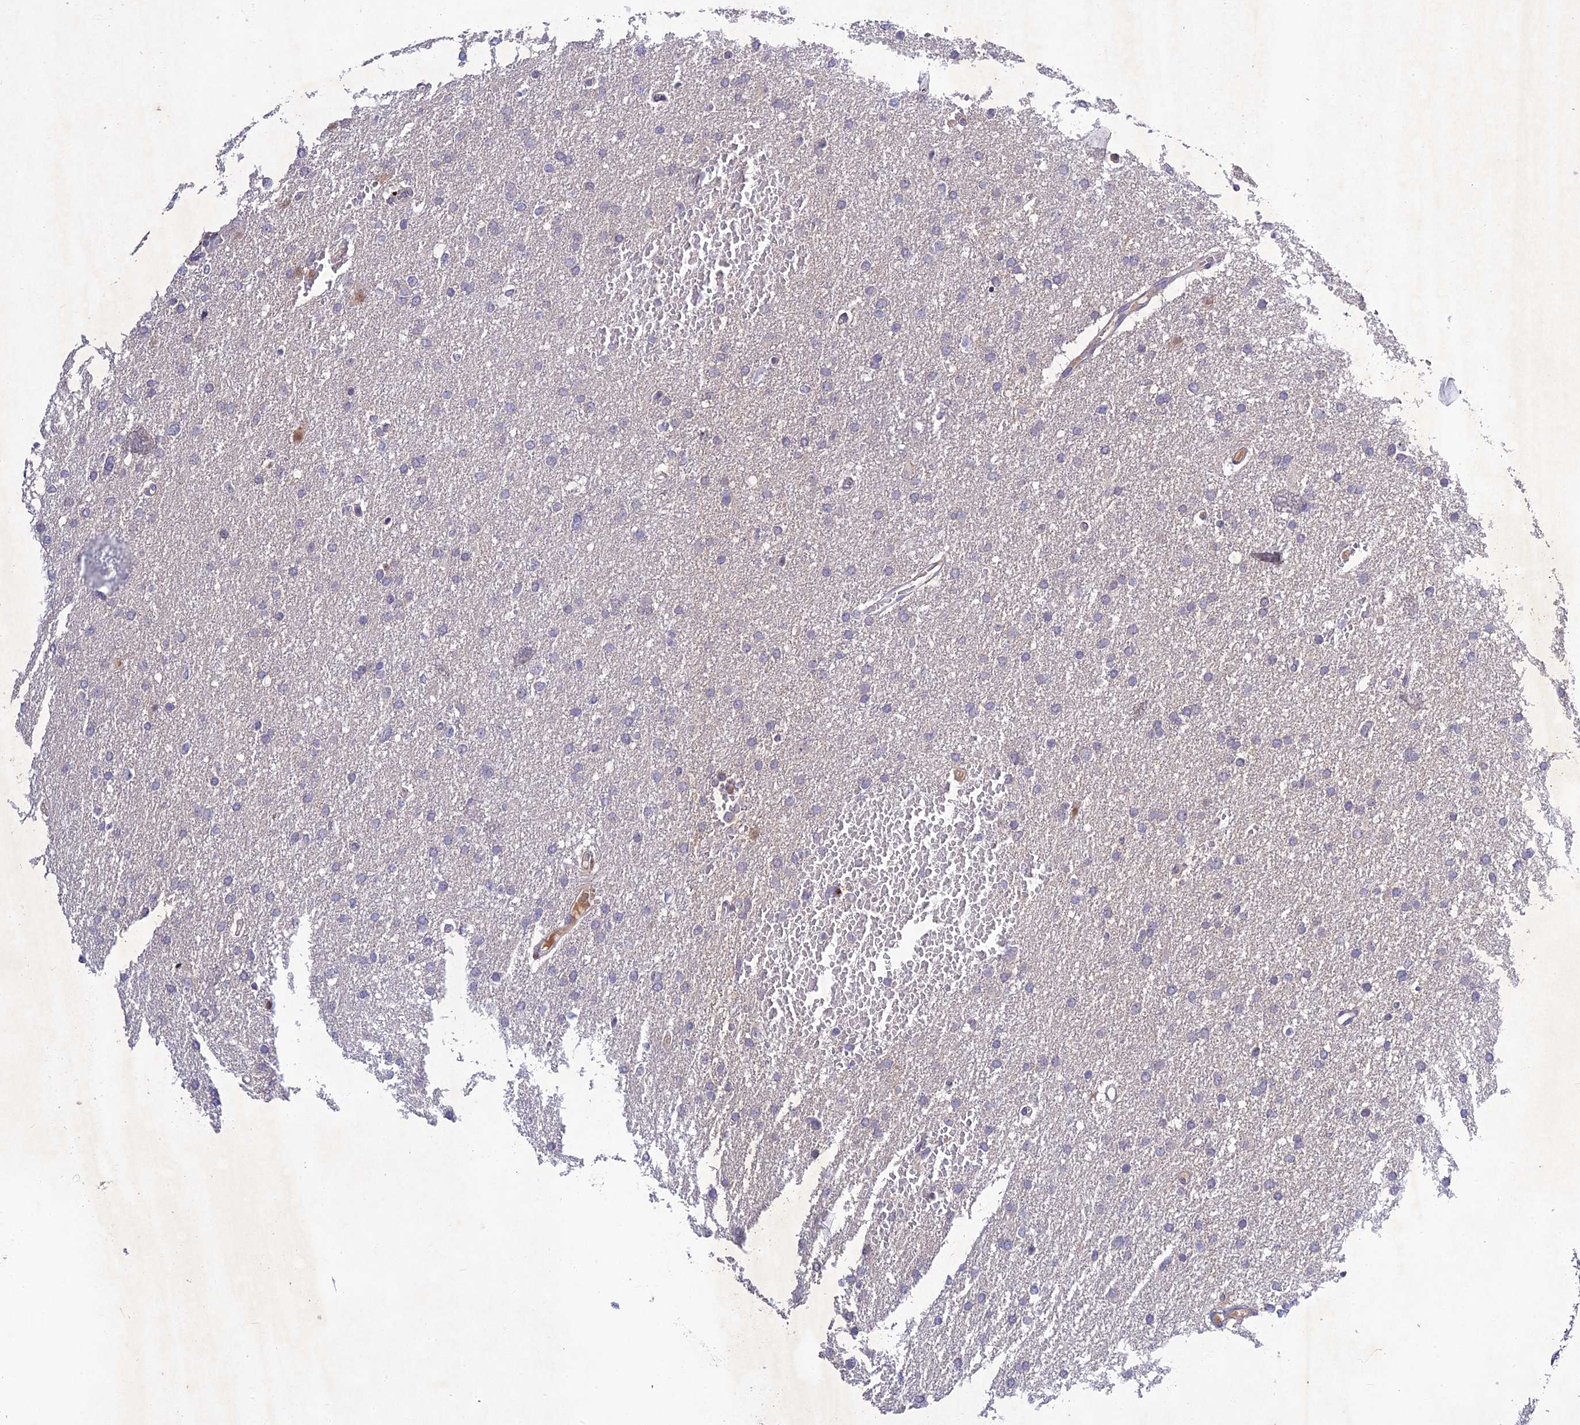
{"staining": {"intensity": "negative", "quantity": "none", "location": "none"}, "tissue": "glioma", "cell_type": "Tumor cells", "image_type": "cancer", "snomed": [{"axis": "morphology", "description": "Glioma, malignant, High grade"}, {"axis": "topography", "description": "Cerebral cortex"}], "caption": "Histopathology image shows no protein staining in tumor cells of glioma tissue.", "gene": "CHST5", "patient": {"sex": "female", "age": 36}}